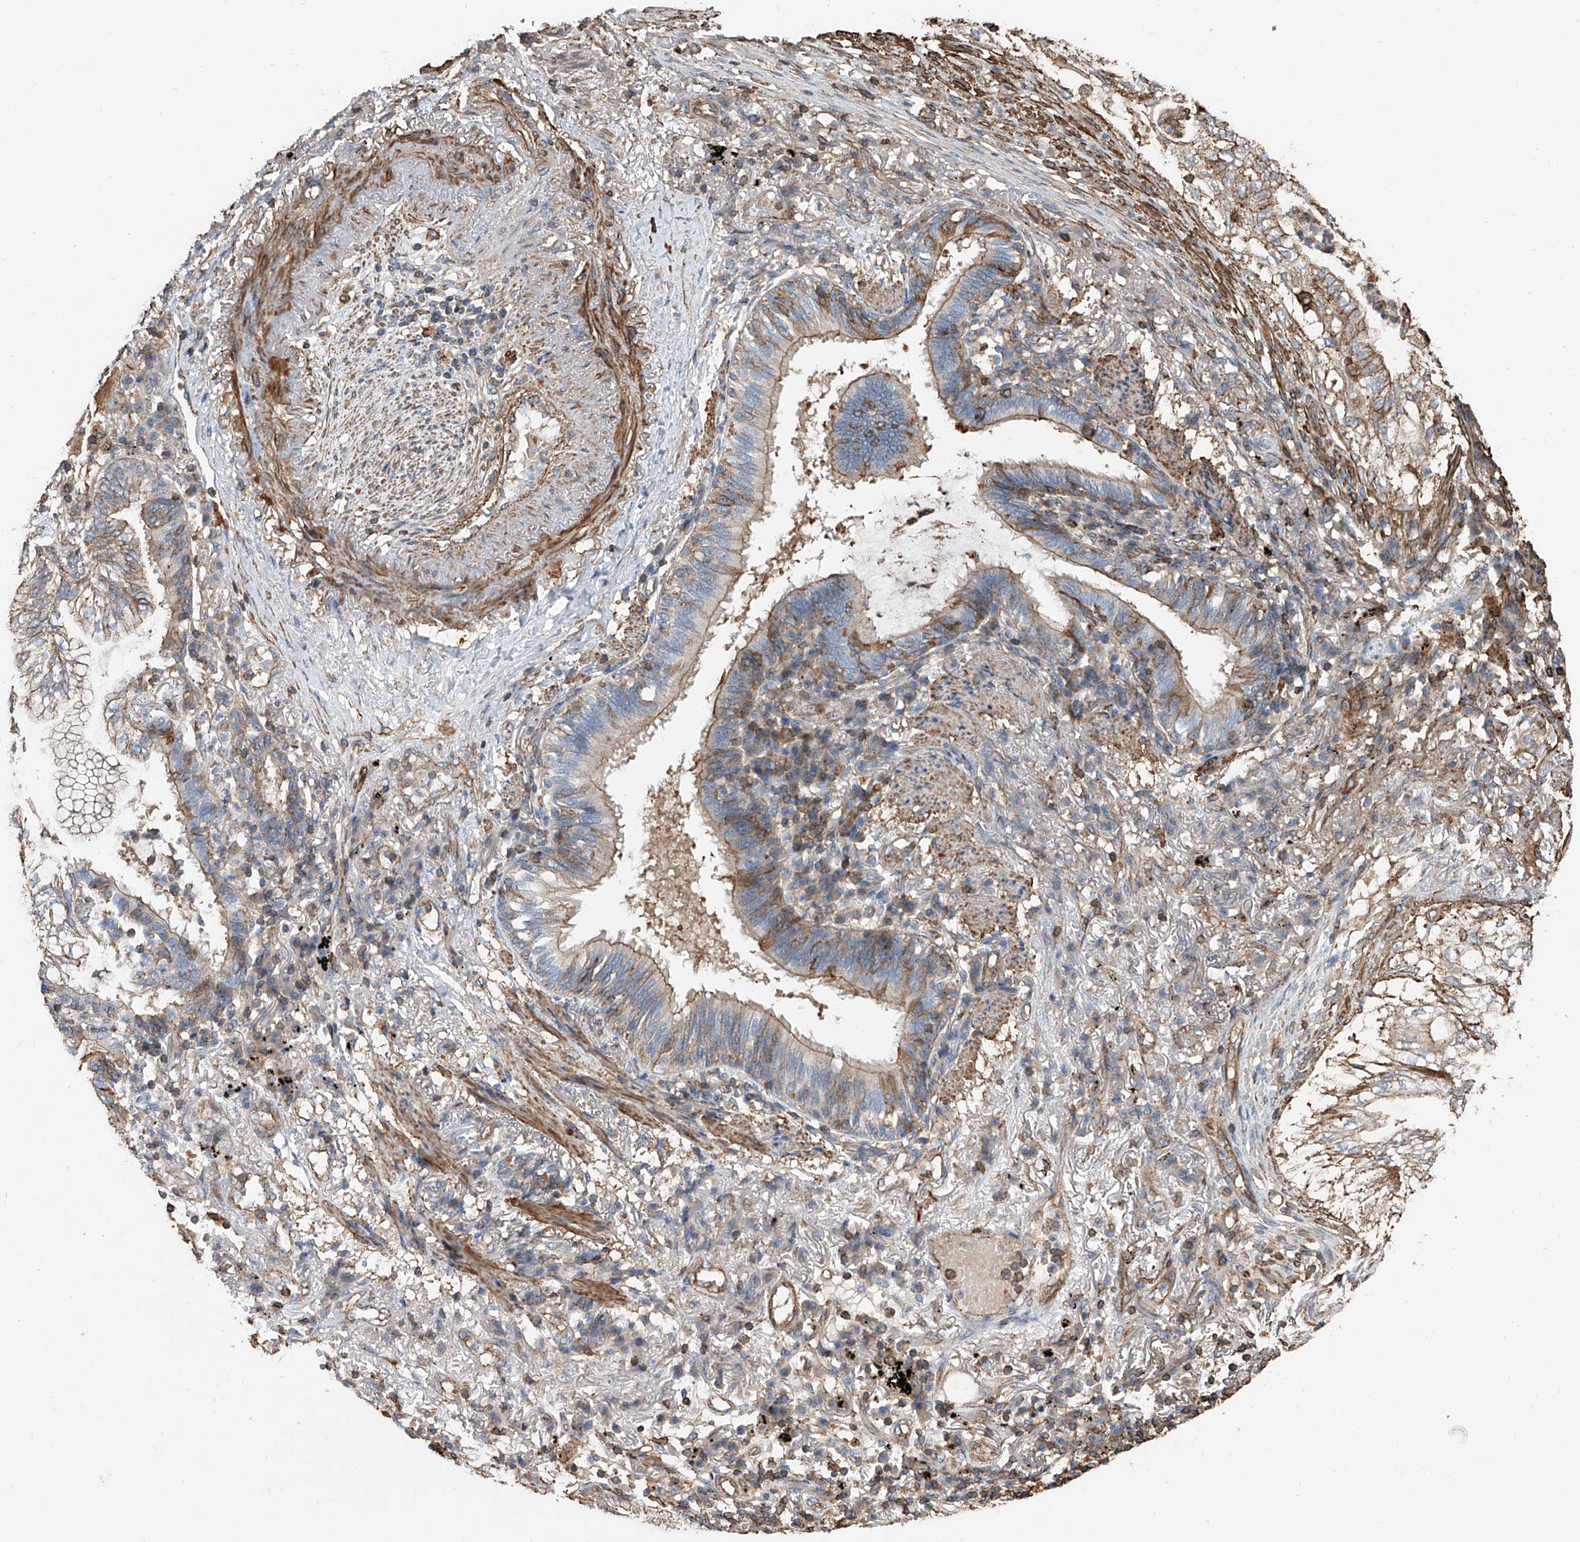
{"staining": {"intensity": "moderate", "quantity": "<25%", "location": "cytoplasmic/membranous"}, "tissue": "lung cancer", "cell_type": "Tumor cells", "image_type": "cancer", "snomed": [{"axis": "morphology", "description": "Adenocarcinoma, NOS"}, {"axis": "topography", "description": "Lung"}], "caption": "About <25% of tumor cells in human lung adenocarcinoma exhibit moderate cytoplasmic/membranous protein staining as visualized by brown immunohistochemical staining.", "gene": "PIEZO2", "patient": {"sex": "female", "age": 70}}